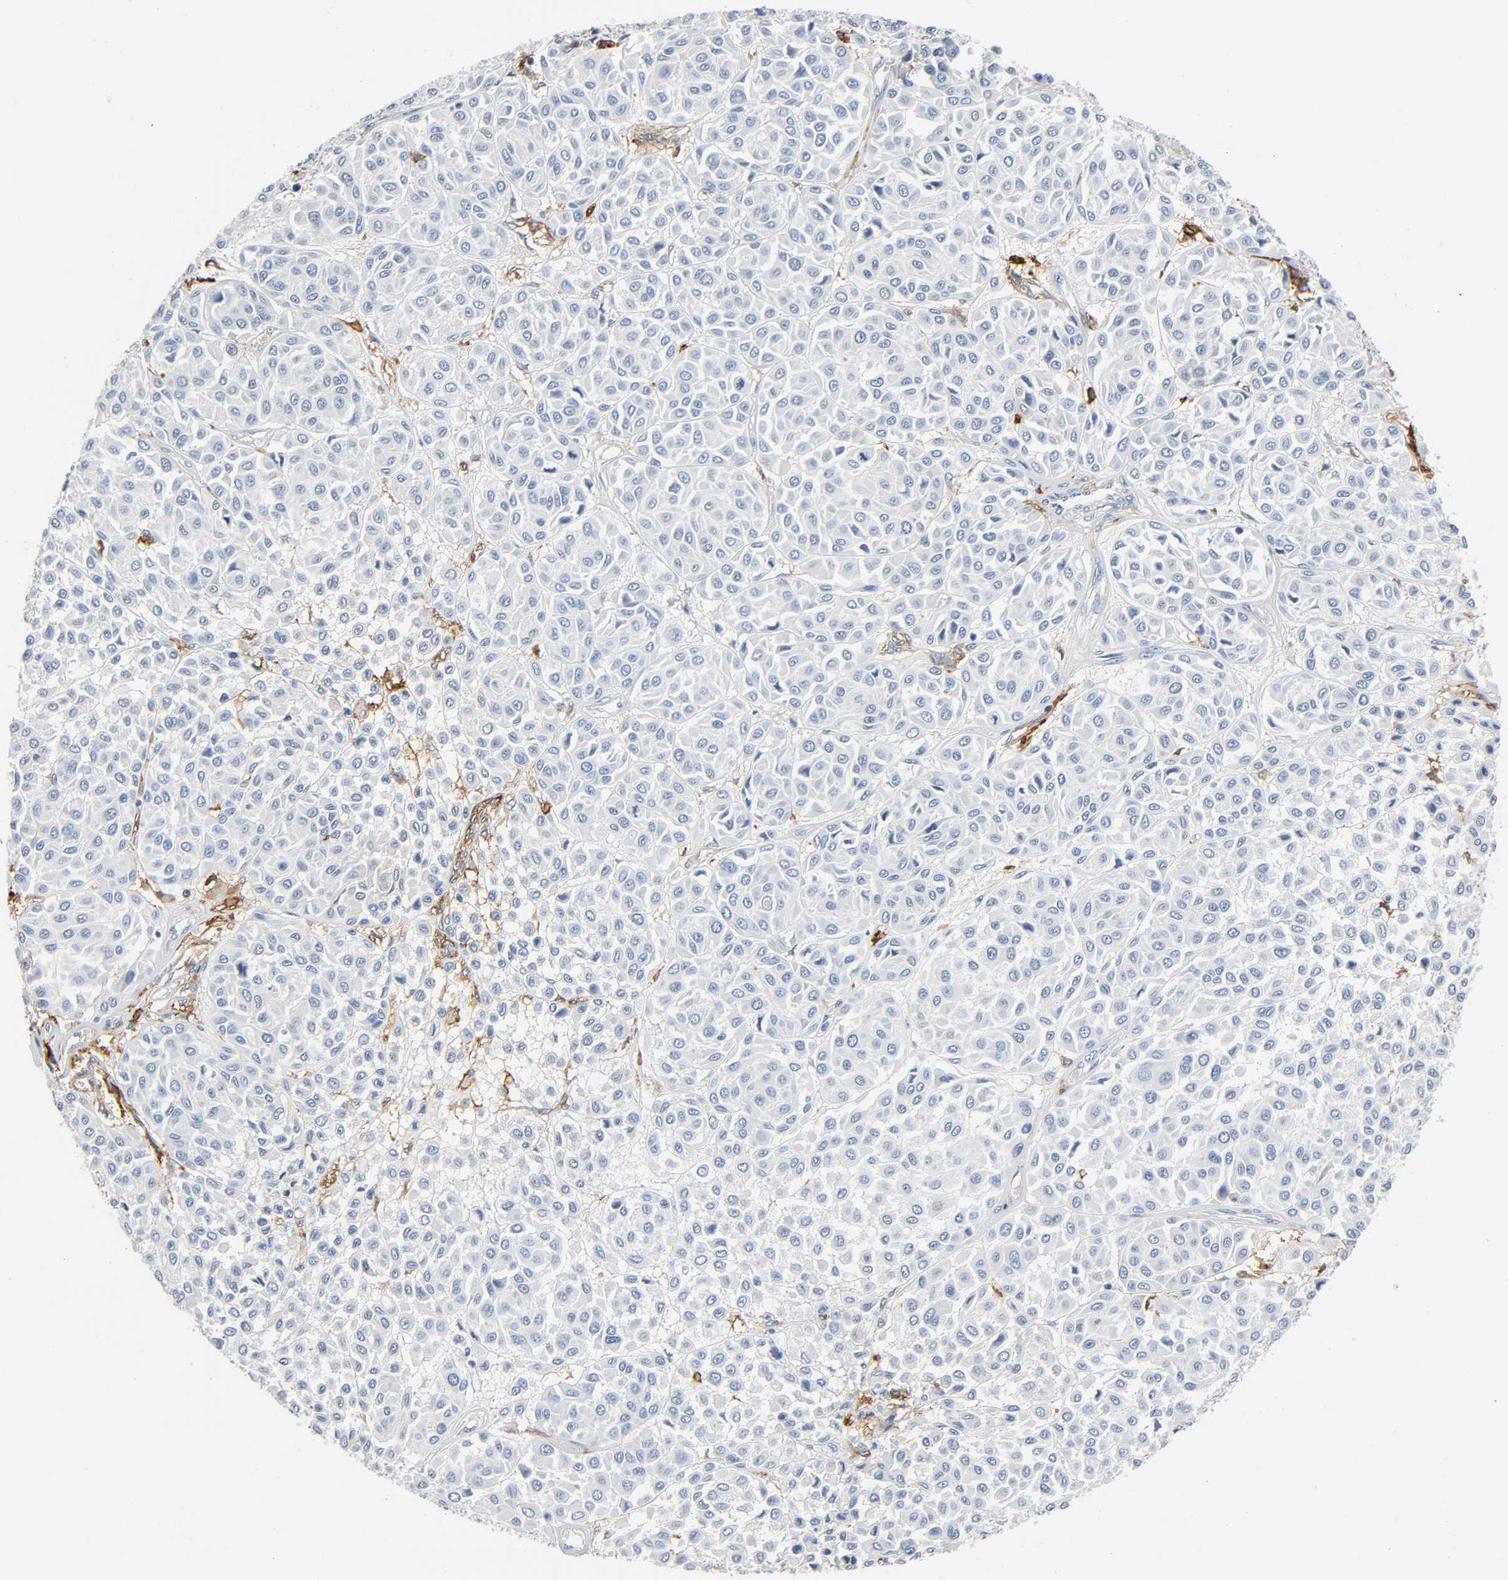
{"staining": {"intensity": "negative", "quantity": "none", "location": "none"}, "tissue": "melanoma", "cell_type": "Tumor cells", "image_type": "cancer", "snomed": [{"axis": "morphology", "description": "Malignant melanoma, Metastatic site"}, {"axis": "topography", "description": "Soft tissue"}], "caption": "High magnification brightfield microscopy of malignant melanoma (metastatic site) stained with DAB (3,3'-diaminobenzidine) (brown) and counterstained with hematoxylin (blue): tumor cells show no significant expression.", "gene": "ANPEP", "patient": {"sex": "male", "age": 41}}